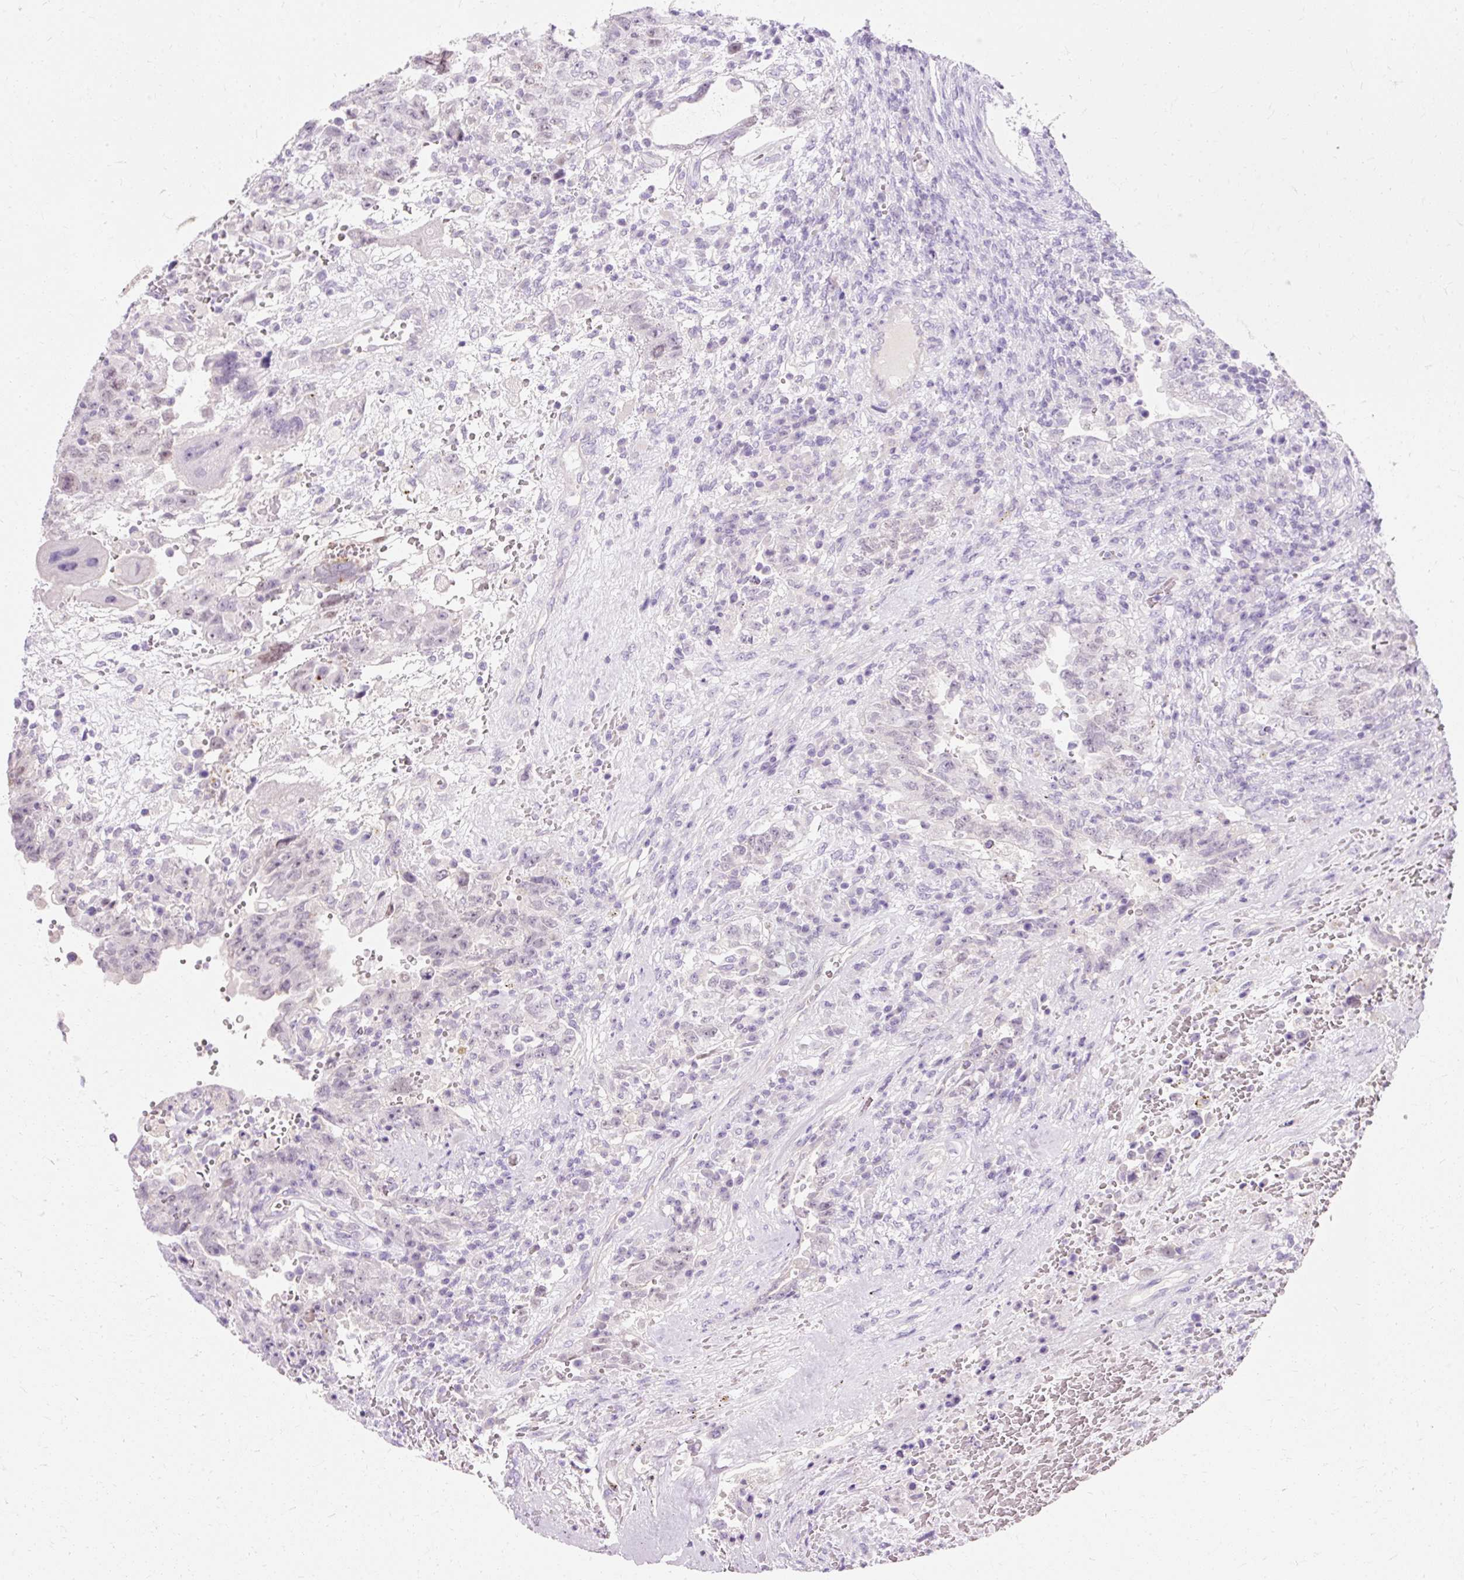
{"staining": {"intensity": "negative", "quantity": "none", "location": "none"}, "tissue": "testis cancer", "cell_type": "Tumor cells", "image_type": "cancer", "snomed": [{"axis": "morphology", "description": "Carcinoma, Embryonal, NOS"}, {"axis": "topography", "description": "Testis"}], "caption": "Immunohistochemical staining of embryonal carcinoma (testis) demonstrates no significant positivity in tumor cells.", "gene": "TMEM213", "patient": {"sex": "male", "age": 26}}